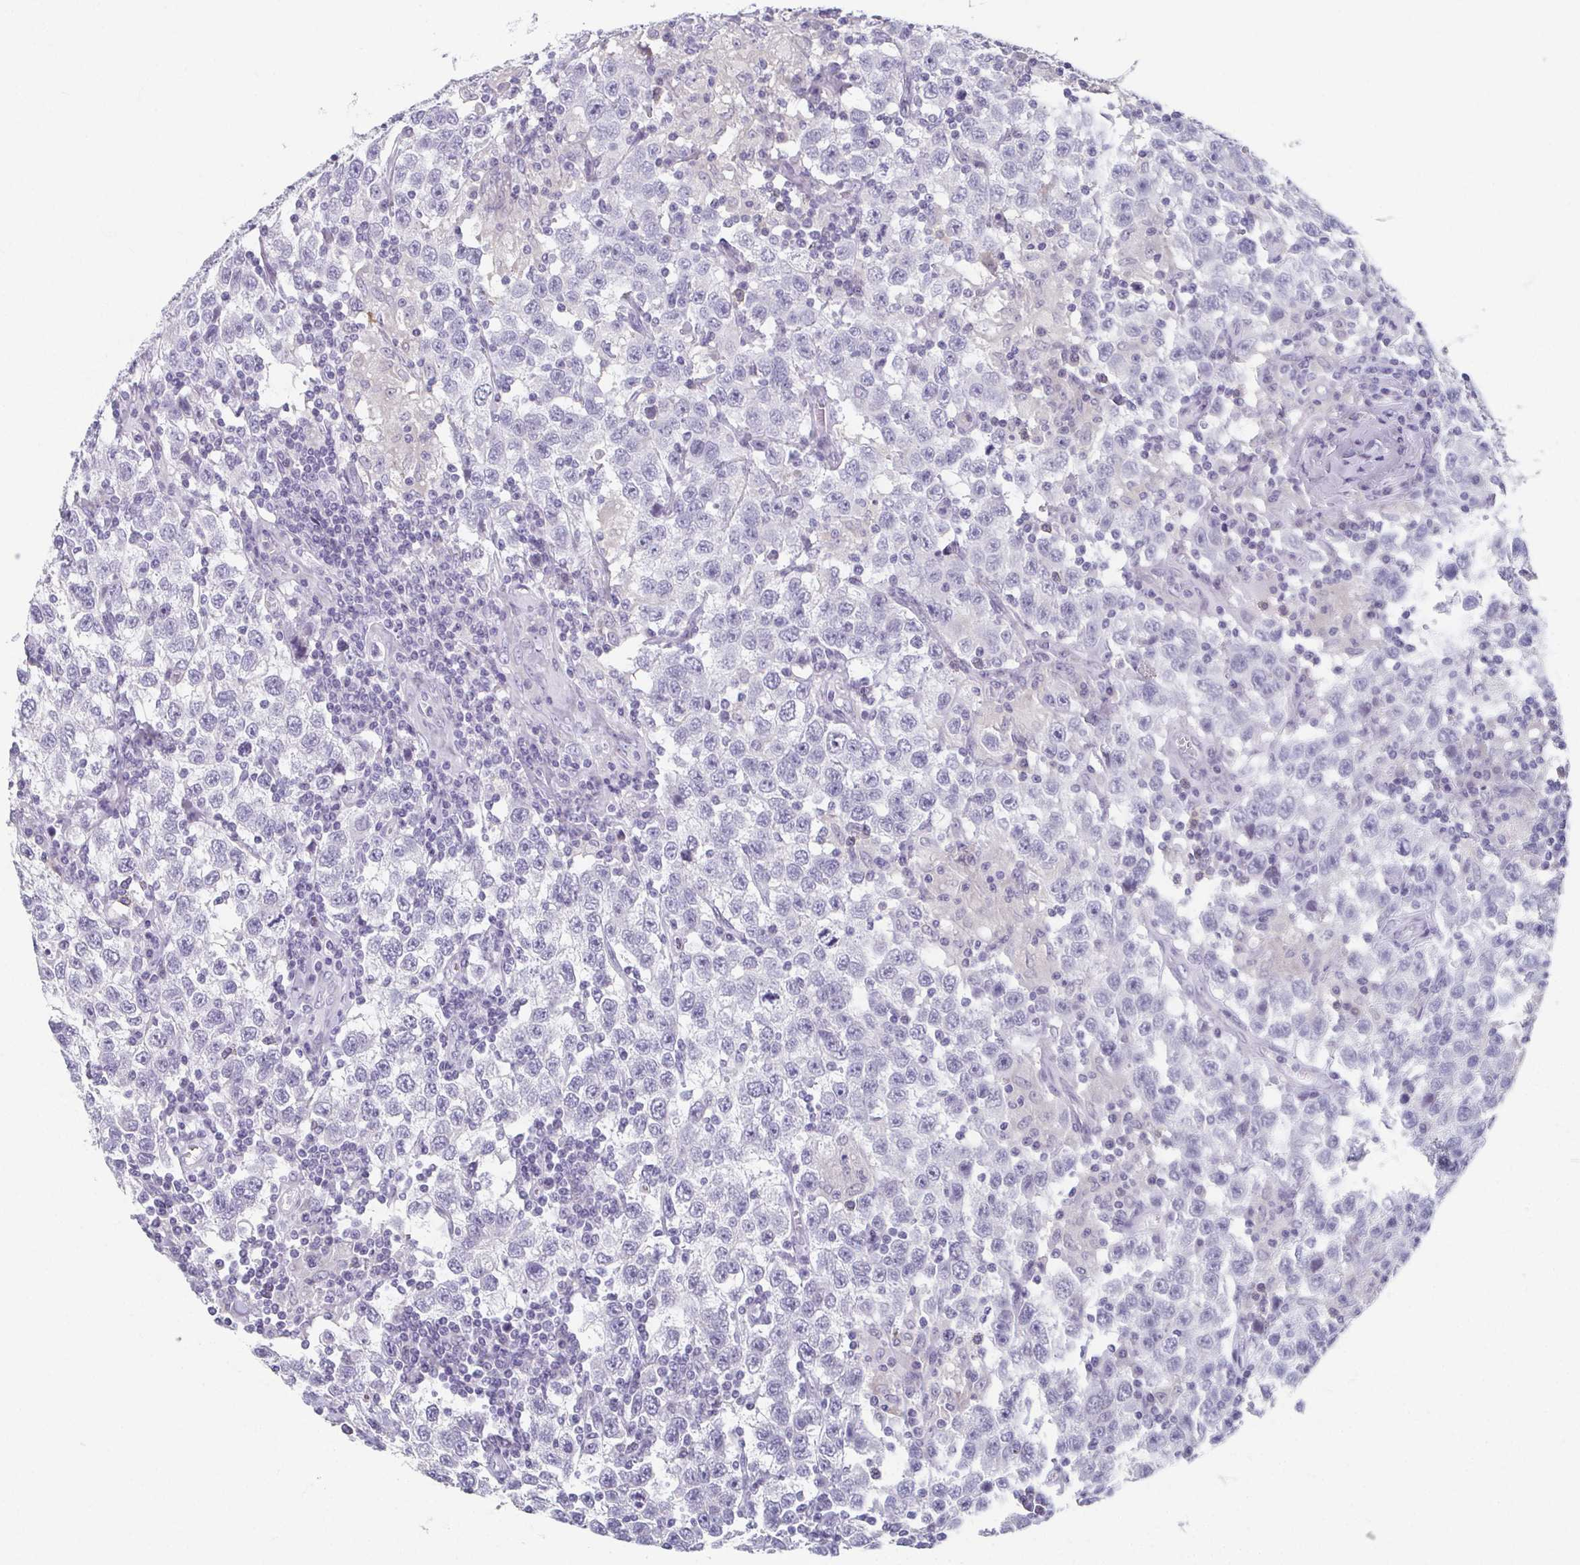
{"staining": {"intensity": "negative", "quantity": "none", "location": "none"}, "tissue": "testis cancer", "cell_type": "Tumor cells", "image_type": "cancer", "snomed": [{"axis": "morphology", "description": "Seminoma, NOS"}, {"axis": "topography", "description": "Testis"}], "caption": "Immunohistochemistry photomicrograph of human testis cancer (seminoma) stained for a protein (brown), which shows no positivity in tumor cells. (Brightfield microscopy of DAB IHC at high magnification).", "gene": "CAMKV", "patient": {"sex": "male", "age": 41}}